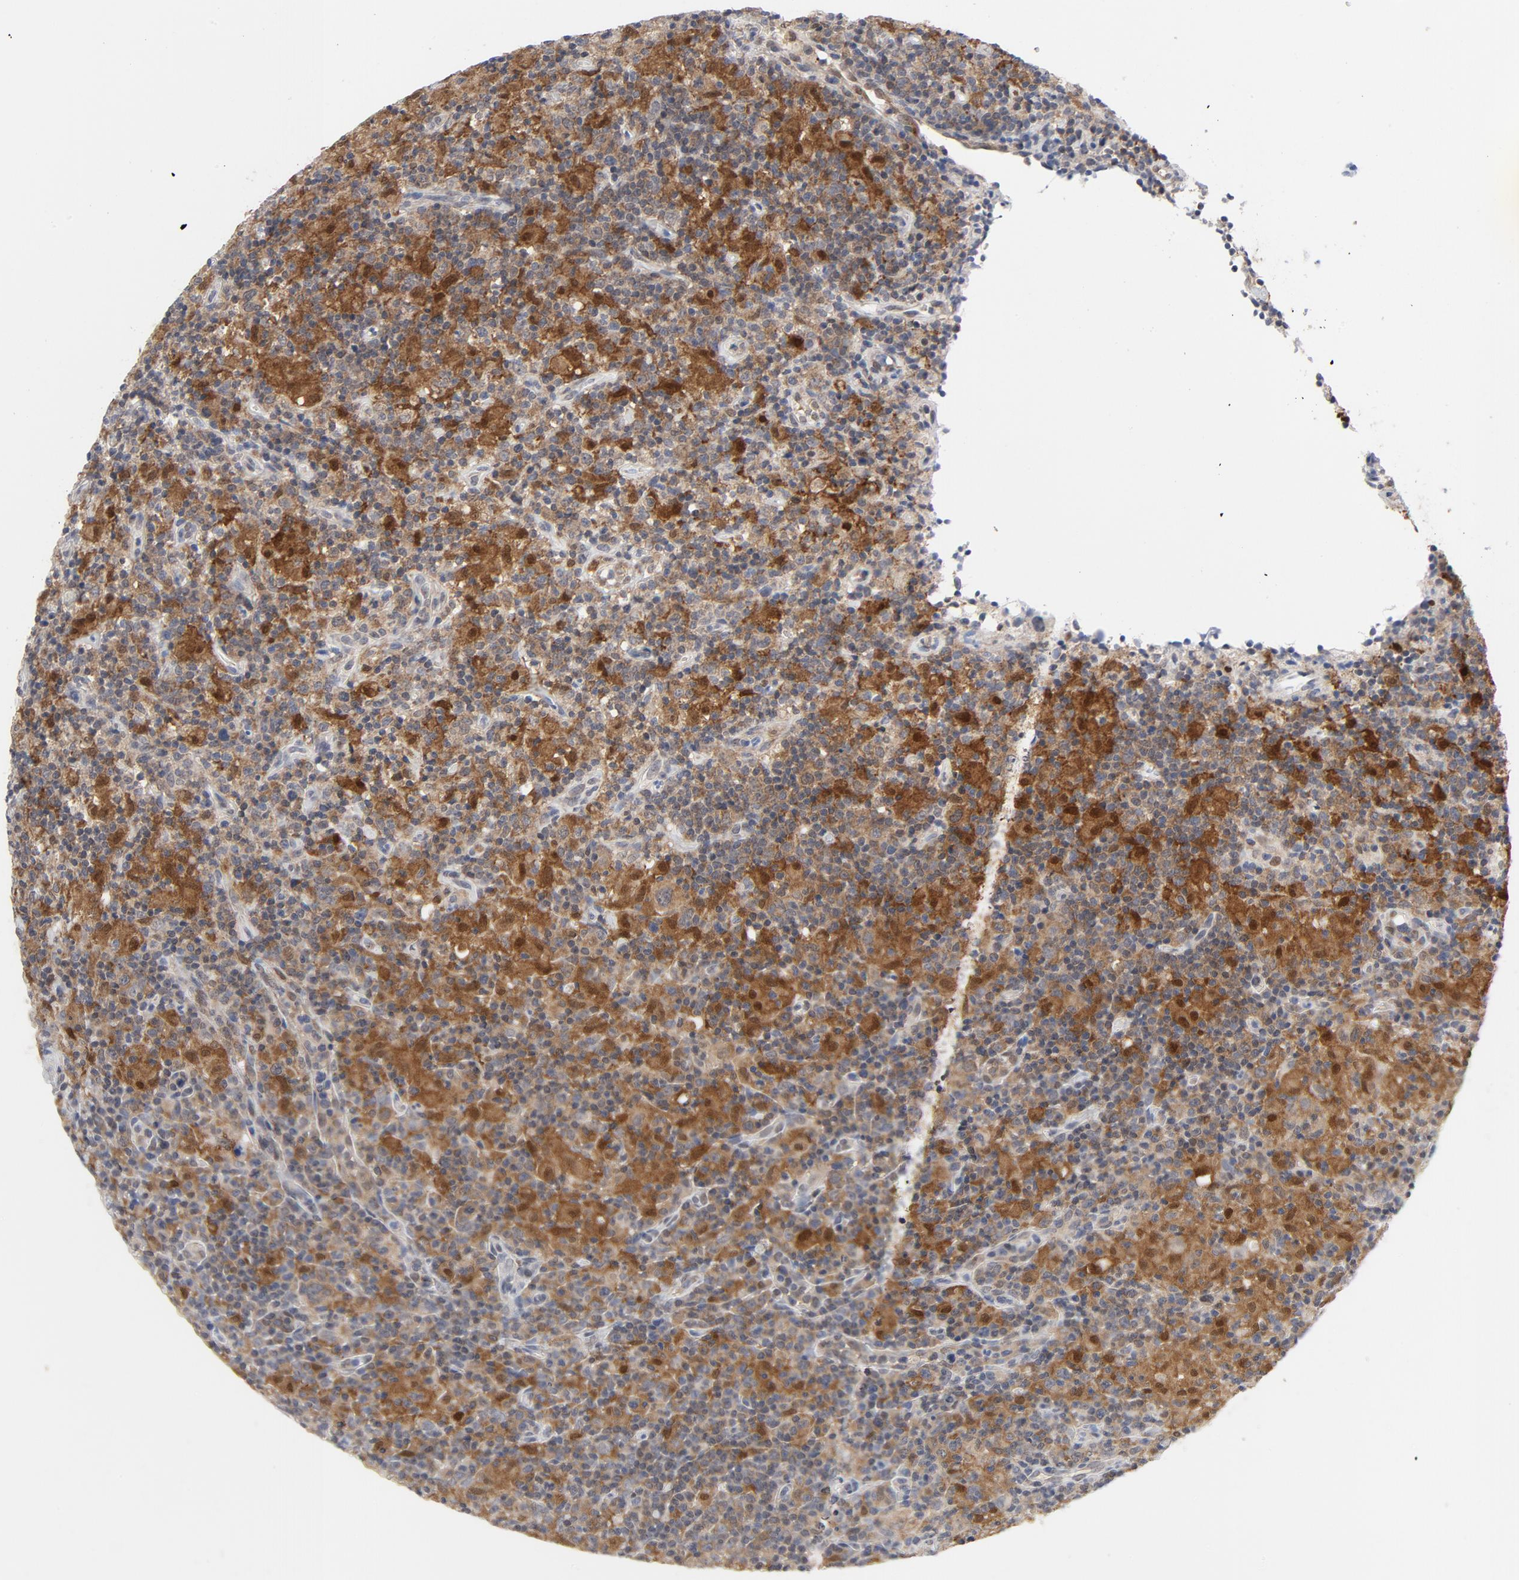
{"staining": {"intensity": "moderate", "quantity": ">75%", "location": "cytoplasmic/membranous"}, "tissue": "lymphoma", "cell_type": "Tumor cells", "image_type": "cancer", "snomed": [{"axis": "morphology", "description": "Hodgkin's disease, NOS"}, {"axis": "topography", "description": "Lymph node"}], "caption": "Human lymphoma stained with a protein marker reveals moderate staining in tumor cells.", "gene": "PRDX1", "patient": {"sex": "male", "age": 65}}